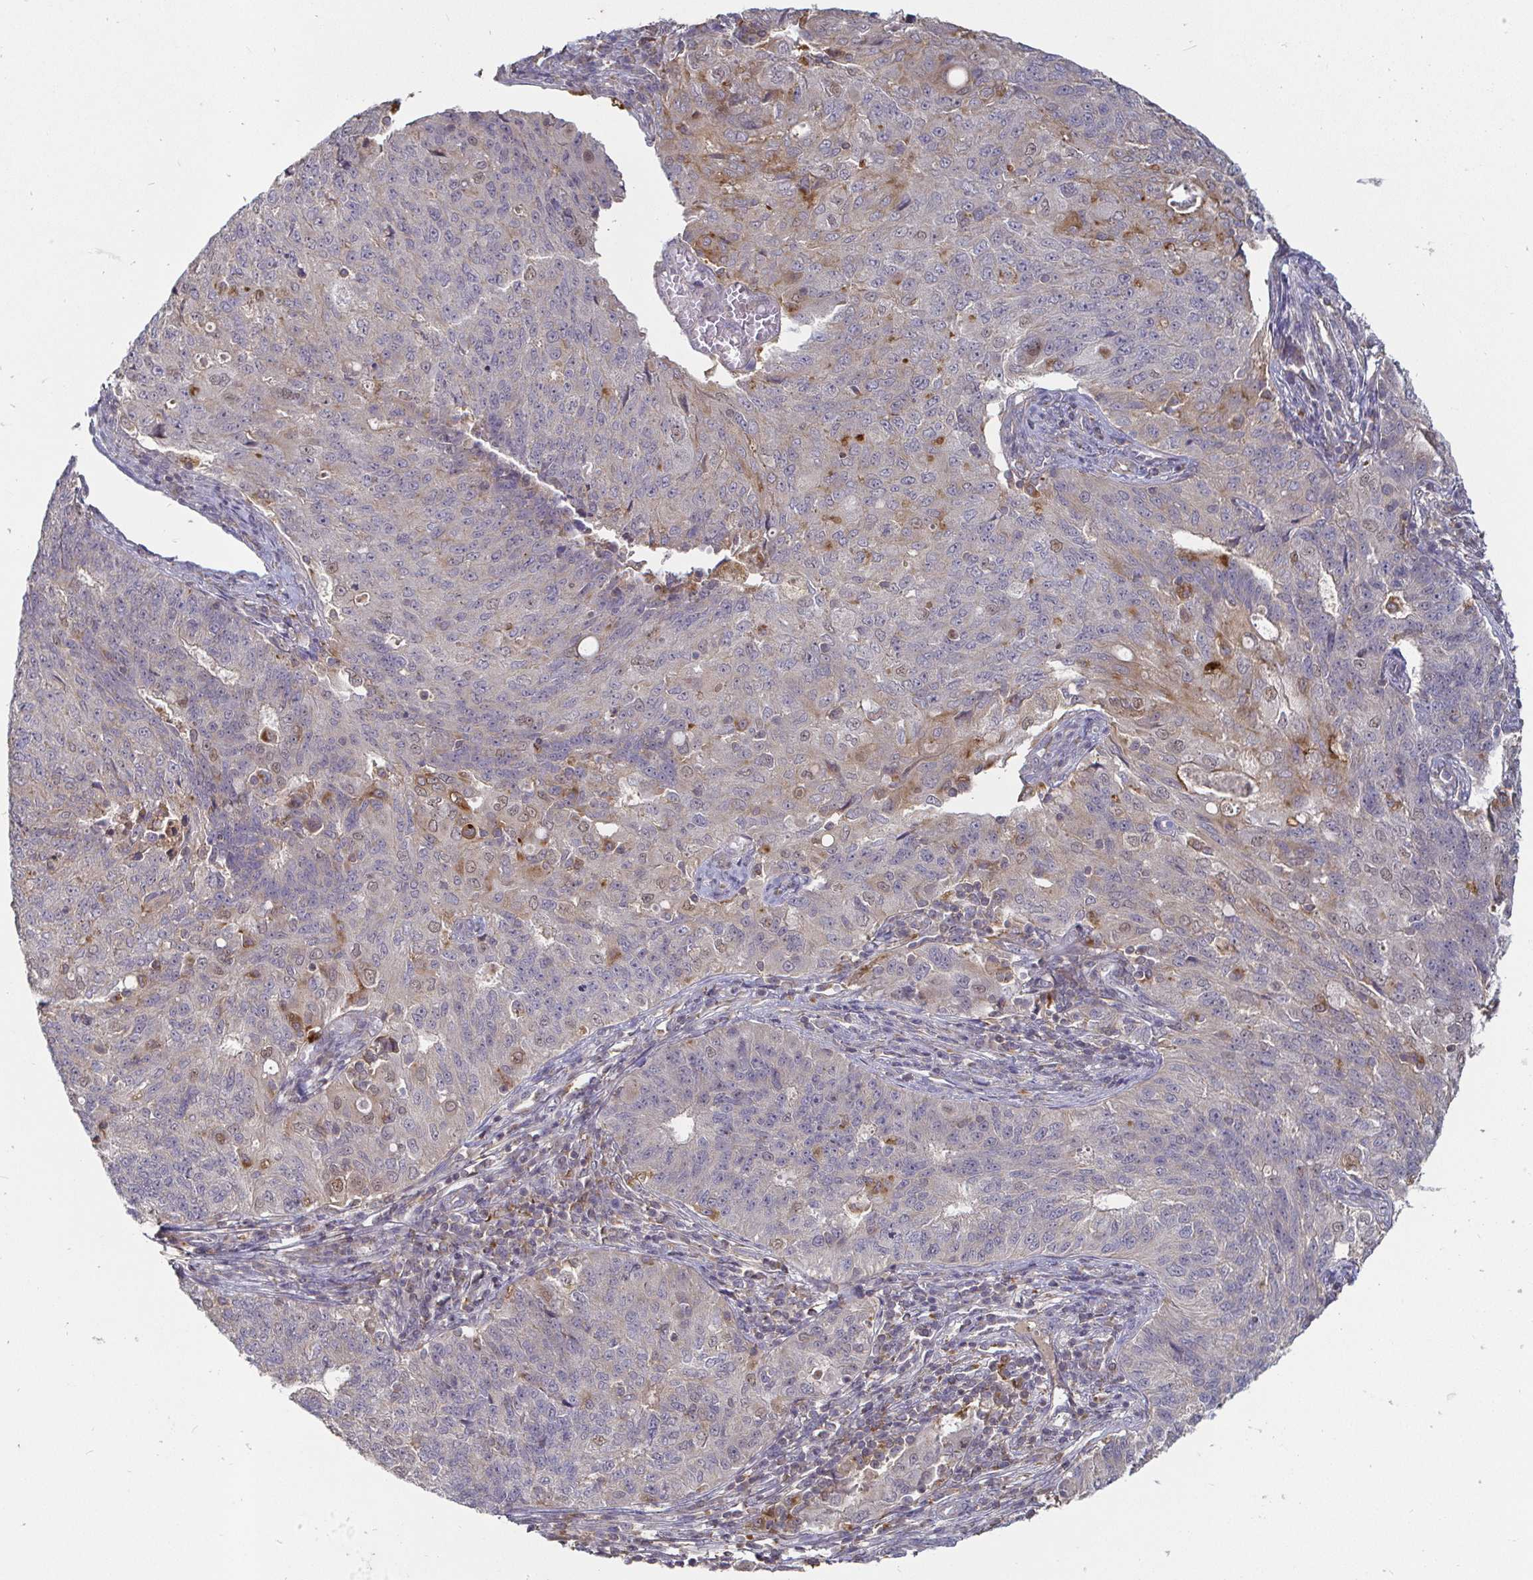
{"staining": {"intensity": "negative", "quantity": "none", "location": "none"}, "tissue": "endometrial cancer", "cell_type": "Tumor cells", "image_type": "cancer", "snomed": [{"axis": "morphology", "description": "Adenocarcinoma, NOS"}, {"axis": "topography", "description": "Endometrium"}], "caption": "Immunohistochemistry histopathology image of neoplastic tissue: endometrial cancer (adenocarcinoma) stained with DAB demonstrates no significant protein positivity in tumor cells.", "gene": "CDH18", "patient": {"sex": "female", "age": 43}}